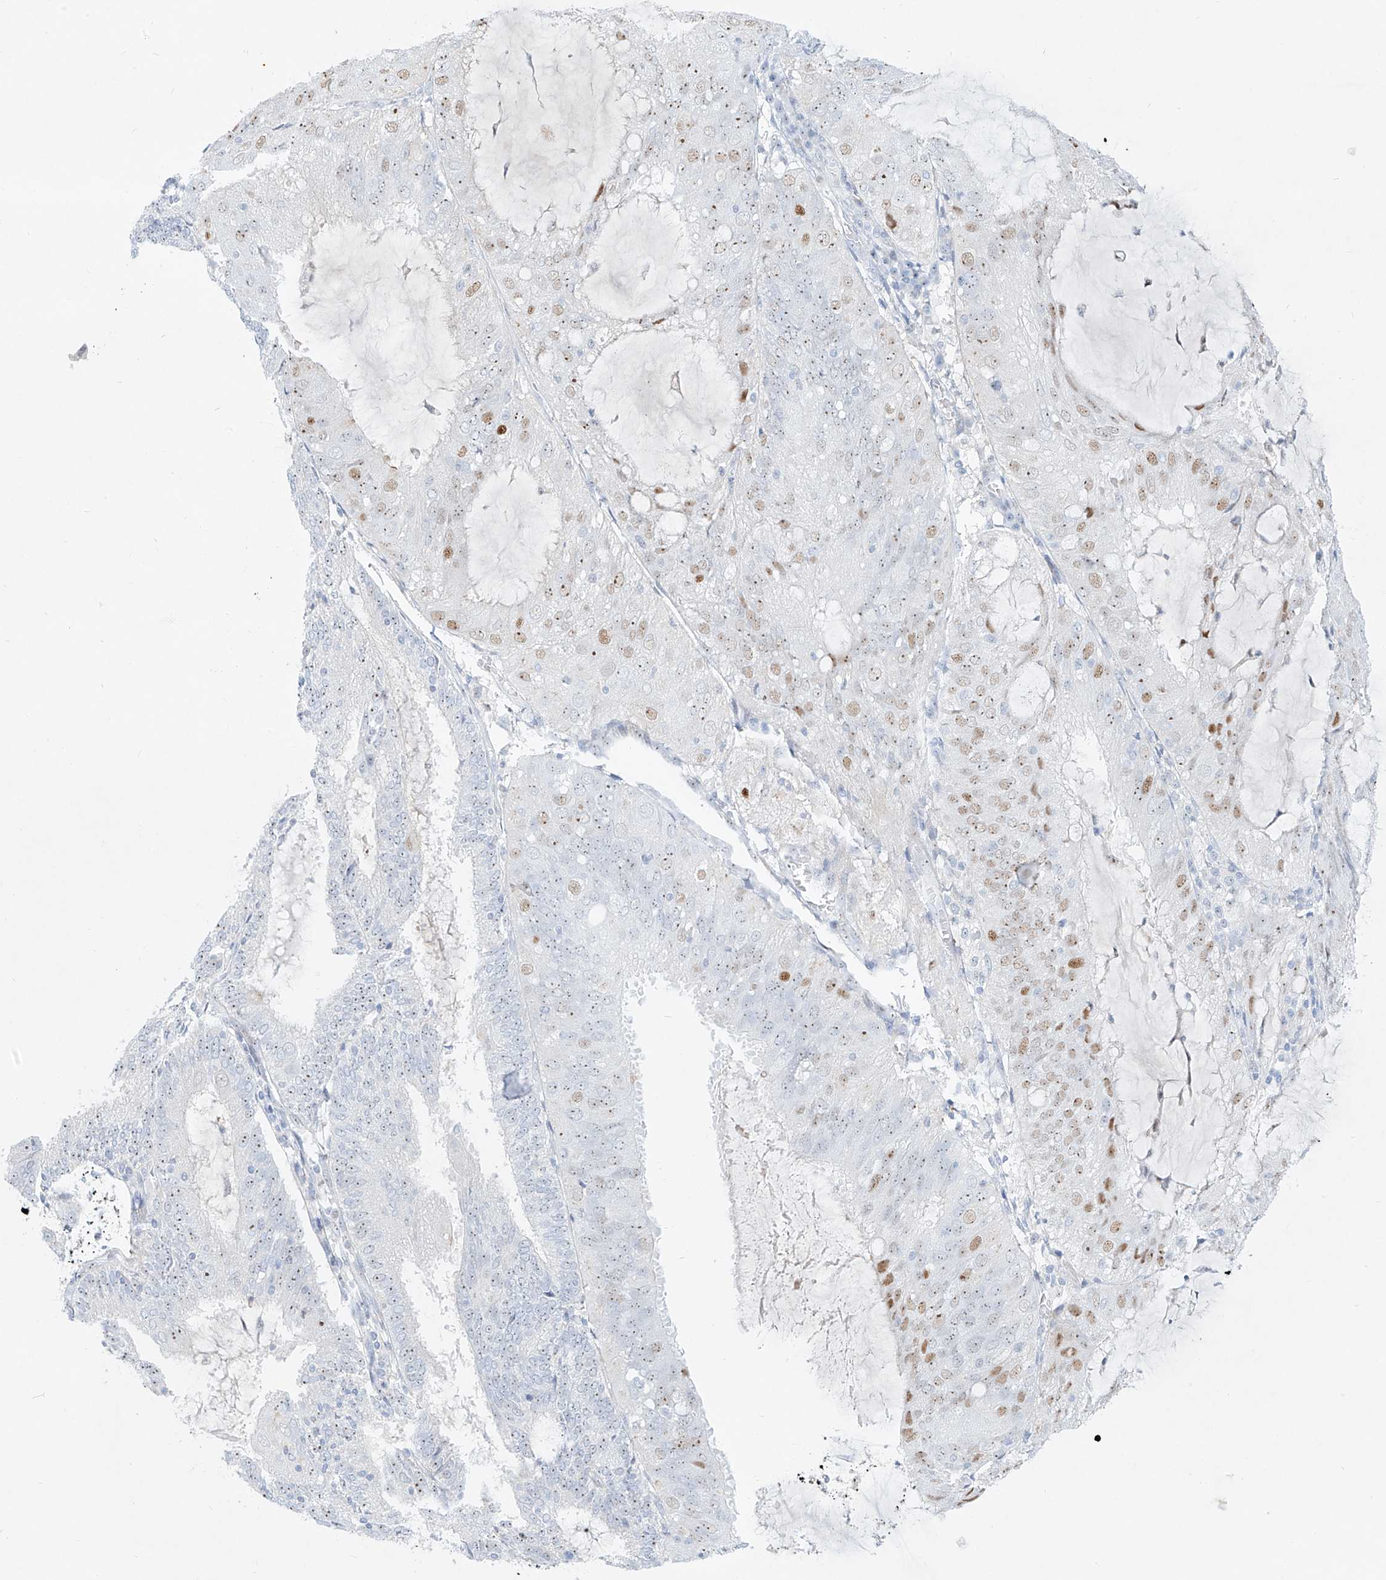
{"staining": {"intensity": "moderate", "quantity": "25%-75%", "location": "nuclear"}, "tissue": "endometrial cancer", "cell_type": "Tumor cells", "image_type": "cancer", "snomed": [{"axis": "morphology", "description": "Adenocarcinoma, NOS"}, {"axis": "topography", "description": "Endometrium"}], "caption": "Immunohistochemical staining of human adenocarcinoma (endometrial) reveals medium levels of moderate nuclear protein expression in approximately 25%-75% of tumor cells. The protein is shown in brown color, while the nuclei are stained blue.", "gene": "SNU13", "patient": {"sex": "female", "age": 81}}